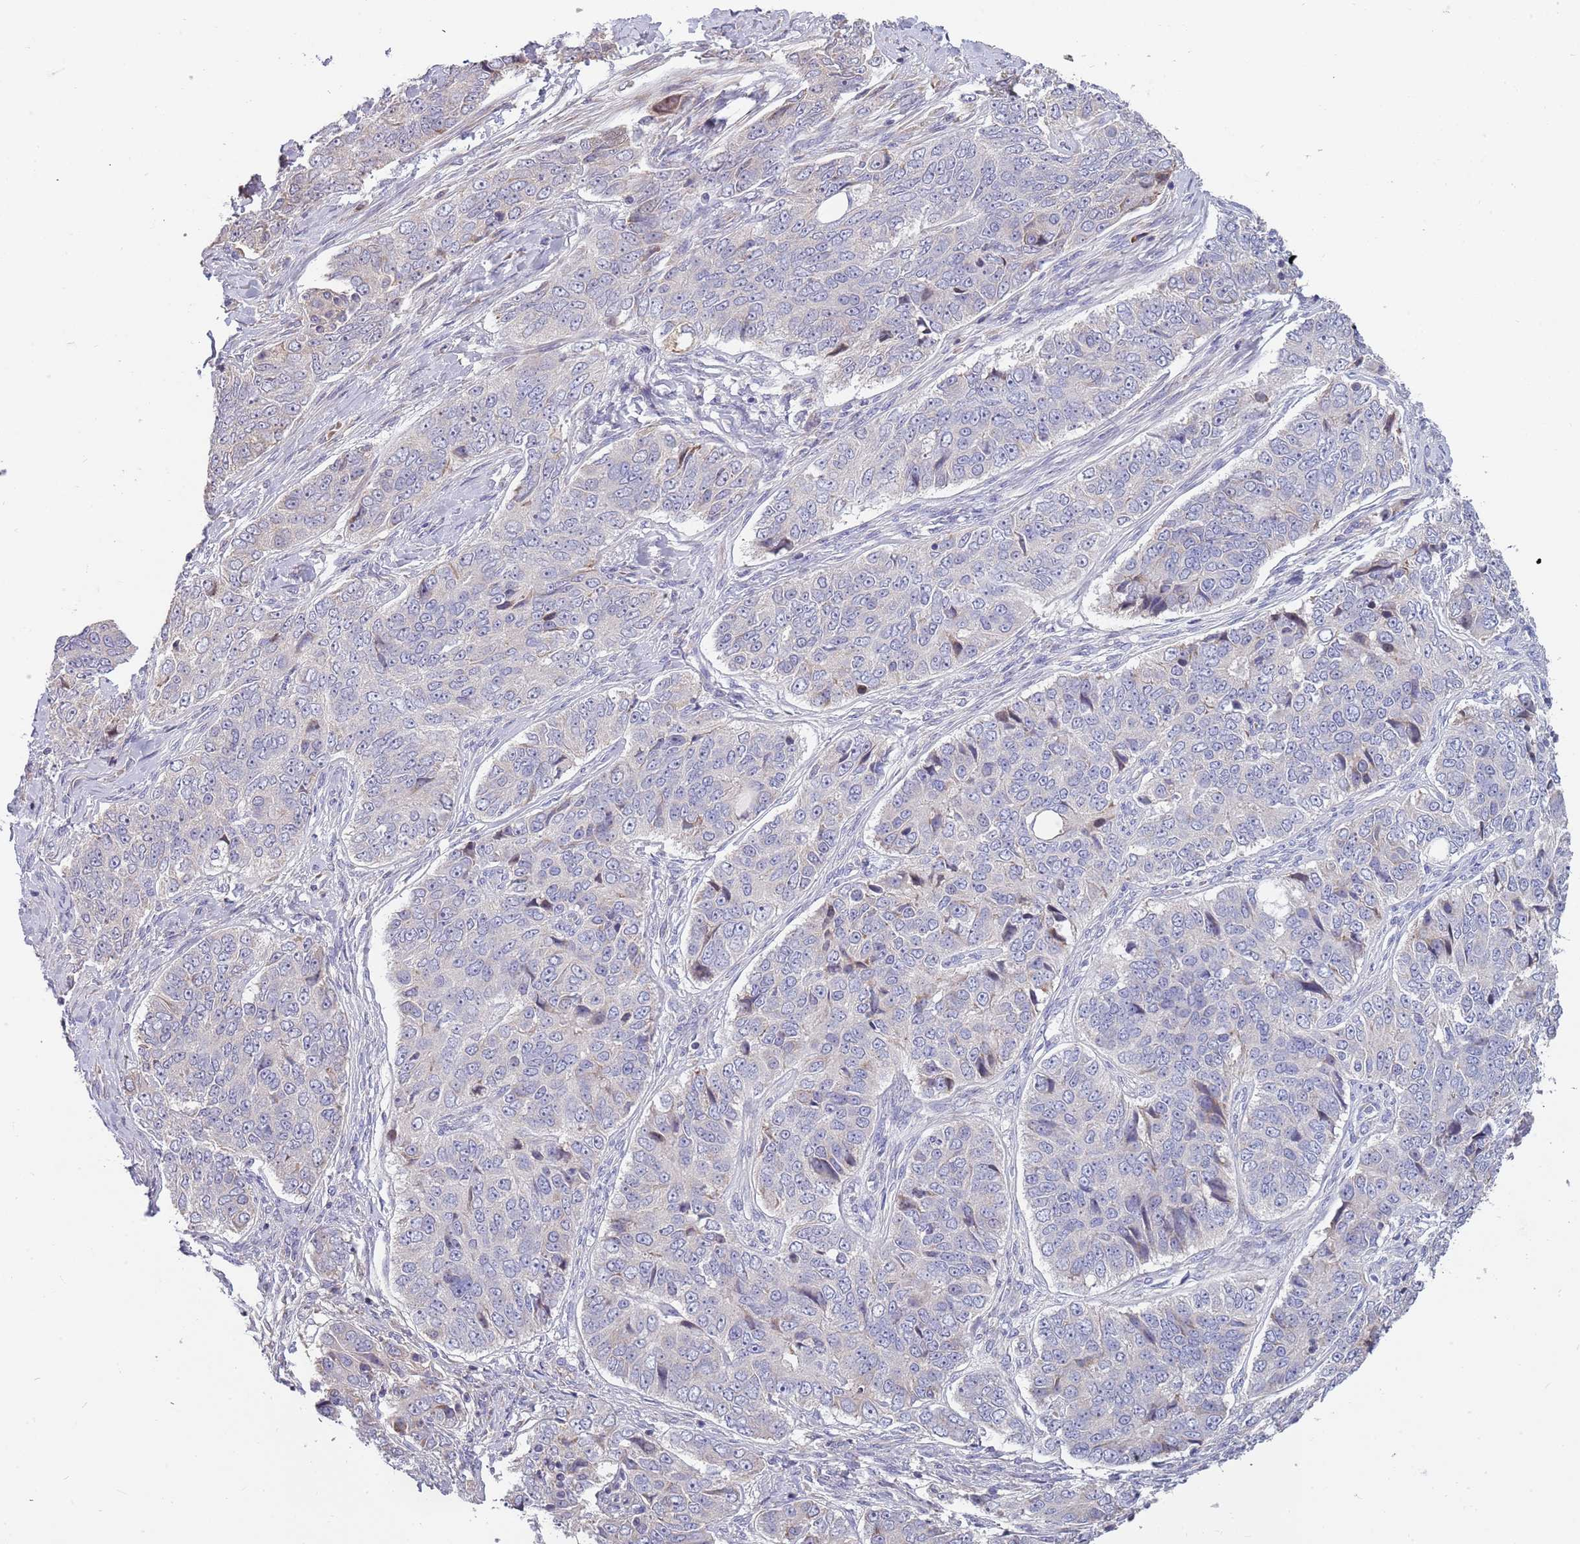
{"staining": {"intensity": "negative", "quantity": "none", "location": "none"}, "tissue": "ovarian cancer", "cell_type": "Tumor cells", "image_type": "cancer", "snomed": [{"axis": "morphology", "description": "Carcinoma, endometroid"}, {"axis": "topography", "description": "Ovary"}], "caption": "DAB immunohistochemical staining of human endometroid carcinoma (ovarian) reveals no significant expression in tumor cells.", "gene": "SUSD1", "patient": {"sex": "female", "age": 51}}